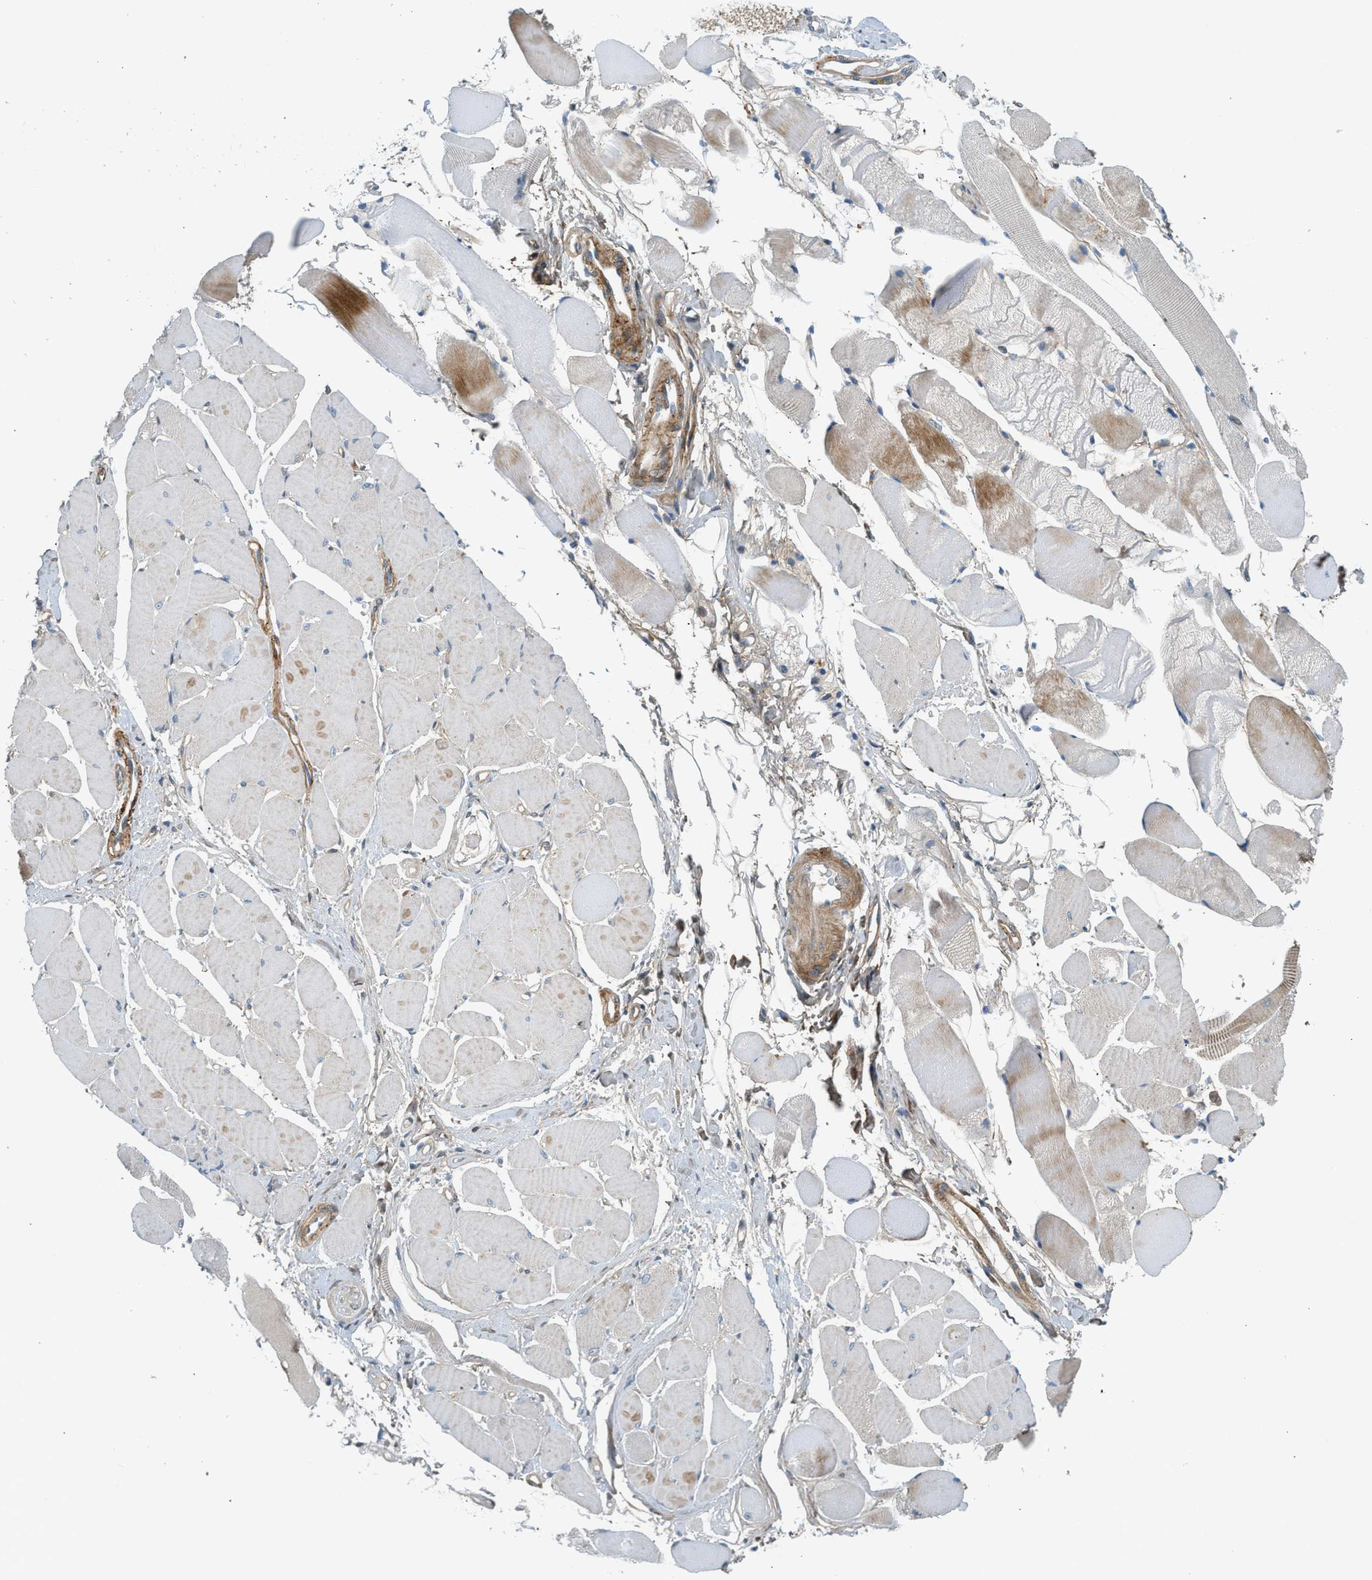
{"staining": {"intensity": "moderate", "quantity": "<25%", "location": "cytoplasmic/membranous"}, "tissue": "skeletal muscle", "cell_type": "Myocytes", "image_type": "normal", "snomed": [{"axis": "morphology", "description": "Normal tissue, NOS"}, {"axis": "topography", "description": "Skeletal muscle"}, {"axis": "topography", "description": "Peripheral nerve tissue"}], "caption": "Brown immunohistochemical staining in normal human skeletal muscle exhibits moderate cytoplasmic/membranous expression in about <25% of myocytes. Using DAB (3,3'-diaminobenzidine) (brown) and hematoxylin (blue) stains, captured at high magnification using brightfield microscopy.", "gene": "EDNRA", "patient": {"sex": "female", "age": 84}}